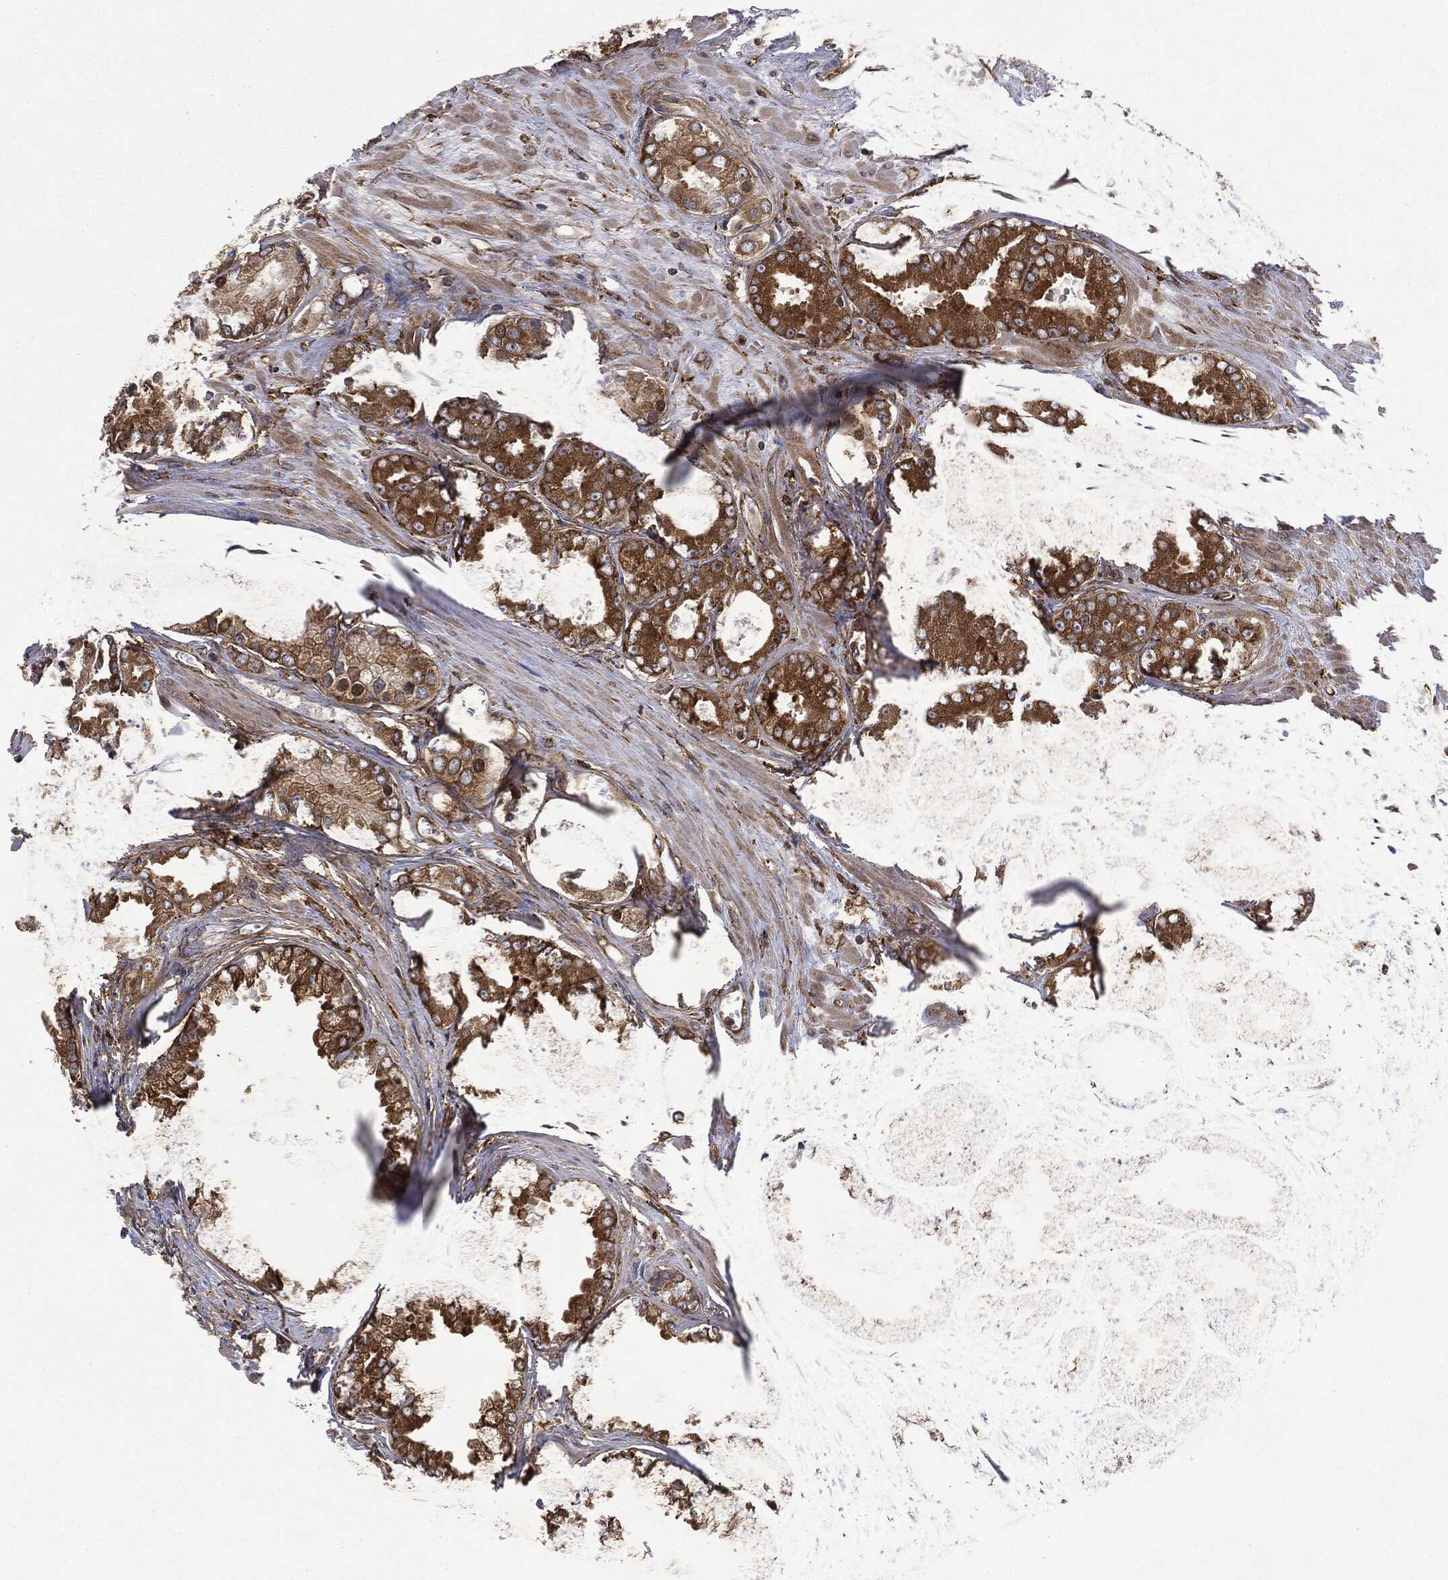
{"staining": {"intensity": "strong", "quantity": ">75%", "location": "cytoplasmic/membranous"}, "tissue": "prostate cancer", "cell_type": "Tumor cells", "image_type": "cancer", "snomed": [{"axis": "morphology", "description": "Adenocarcinoma, NOS"}, {"axis": "topography", "description": "Prostate"}], "caption": "Immunohistochemistry (IHC) of human prostate cancer (adenocarcinoma) exhibits high levels of strong cytoplasmic/membranous expression in approximately >75% of tumor cells.", "gene": "SNX5", "patient": {"sex": "male", "age": 61}}